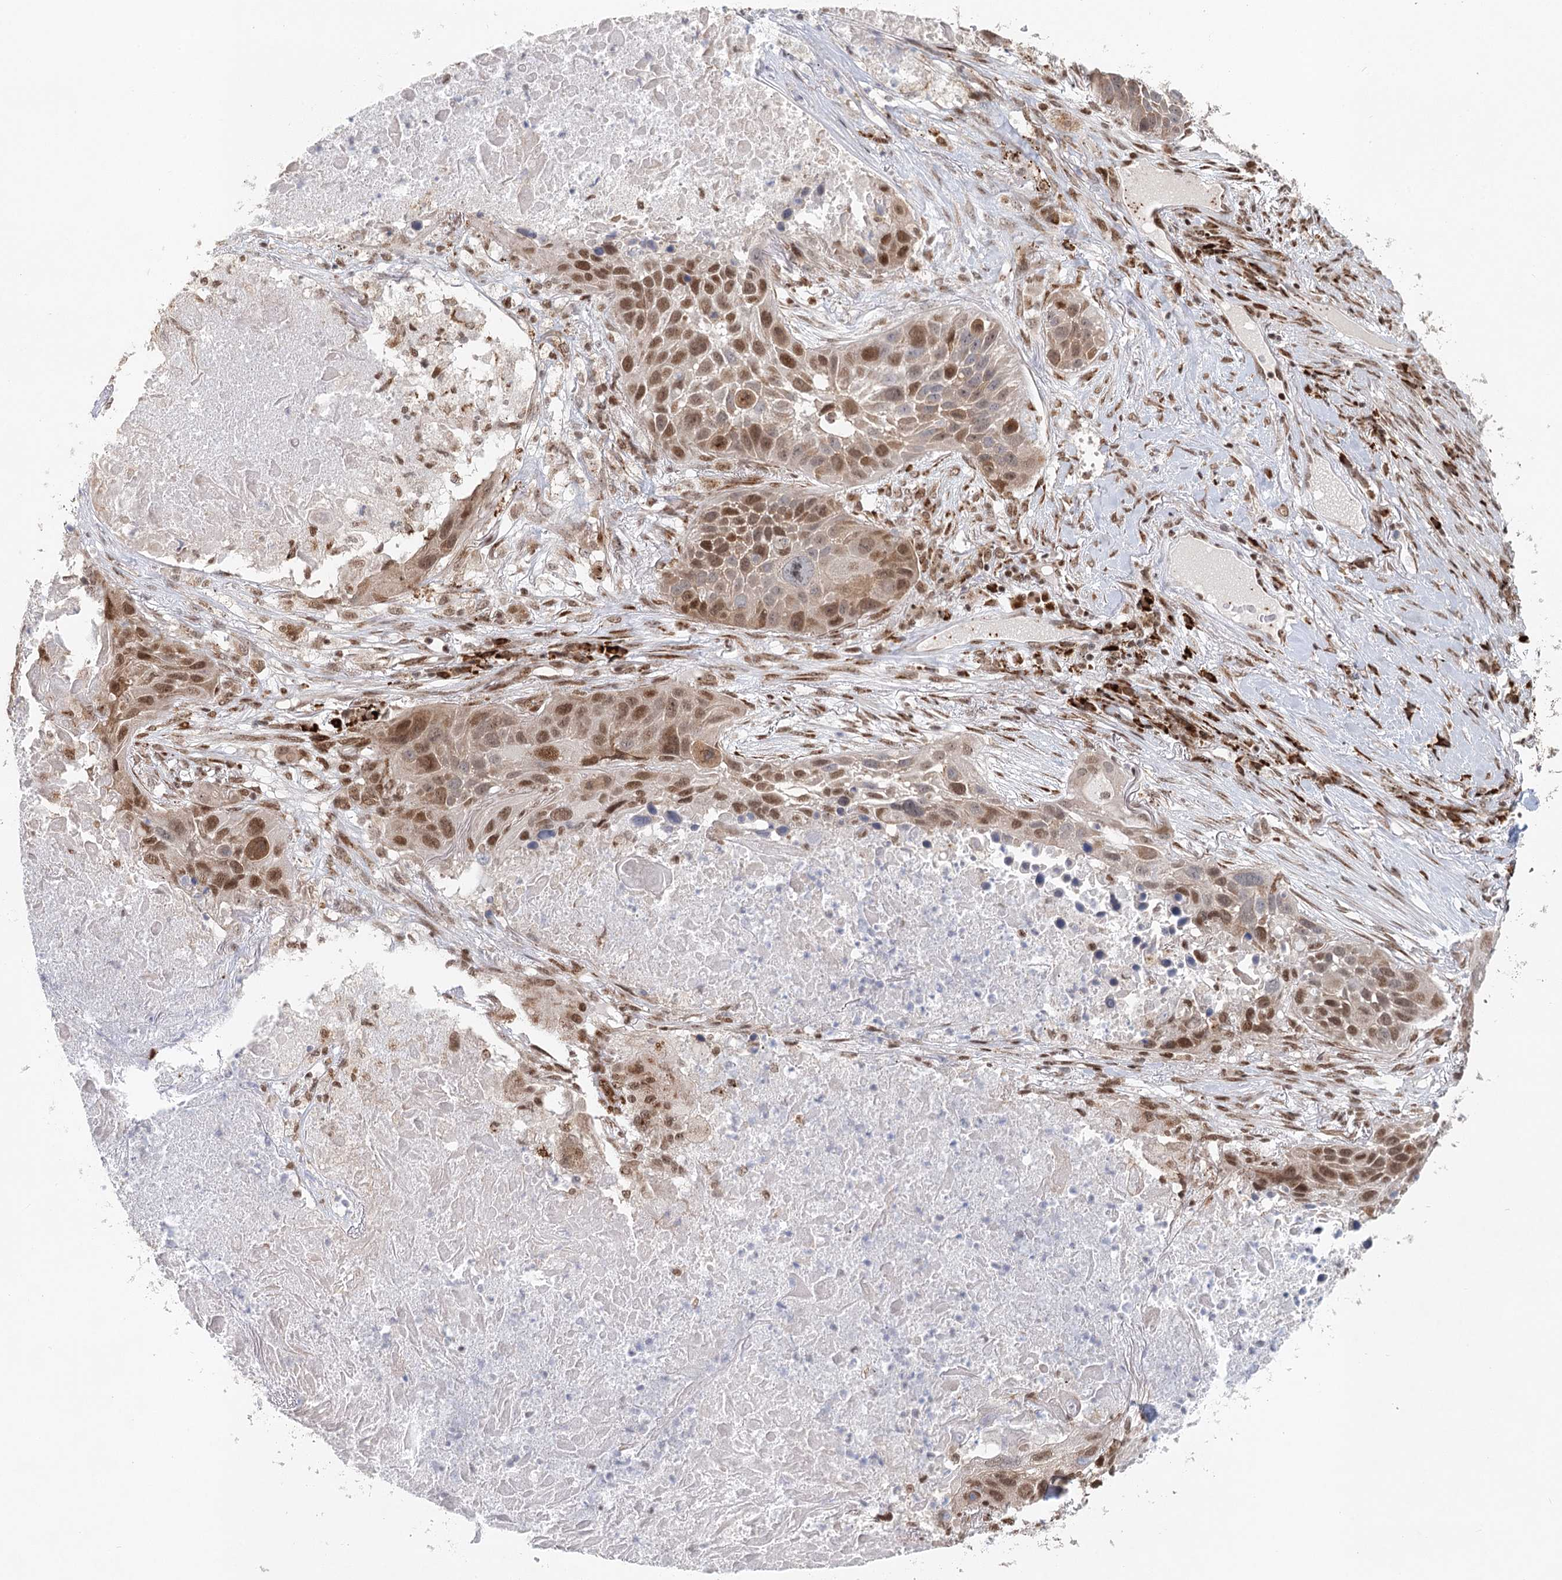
{"staining": {"intensity": "moderate", "quantity": ">75%", "location": "nuclear"}, "tissue": "lung cancer", "cell_type": "Tumor cells", "image_type": "cancer", "snomed": [{"axis": "morphology", "description": "Squamous cell carcinoma, NOS"}, {"axis": "topography", "description": "Lung"}], "caption": "Protein expression analysis of lung cancer (squamous cell carcinoma) reveals moderate nuclear staining in approximately >75% of tumor cells.", "gene": "BNIP5", "patient": {"sex": "male", "age": 57}}